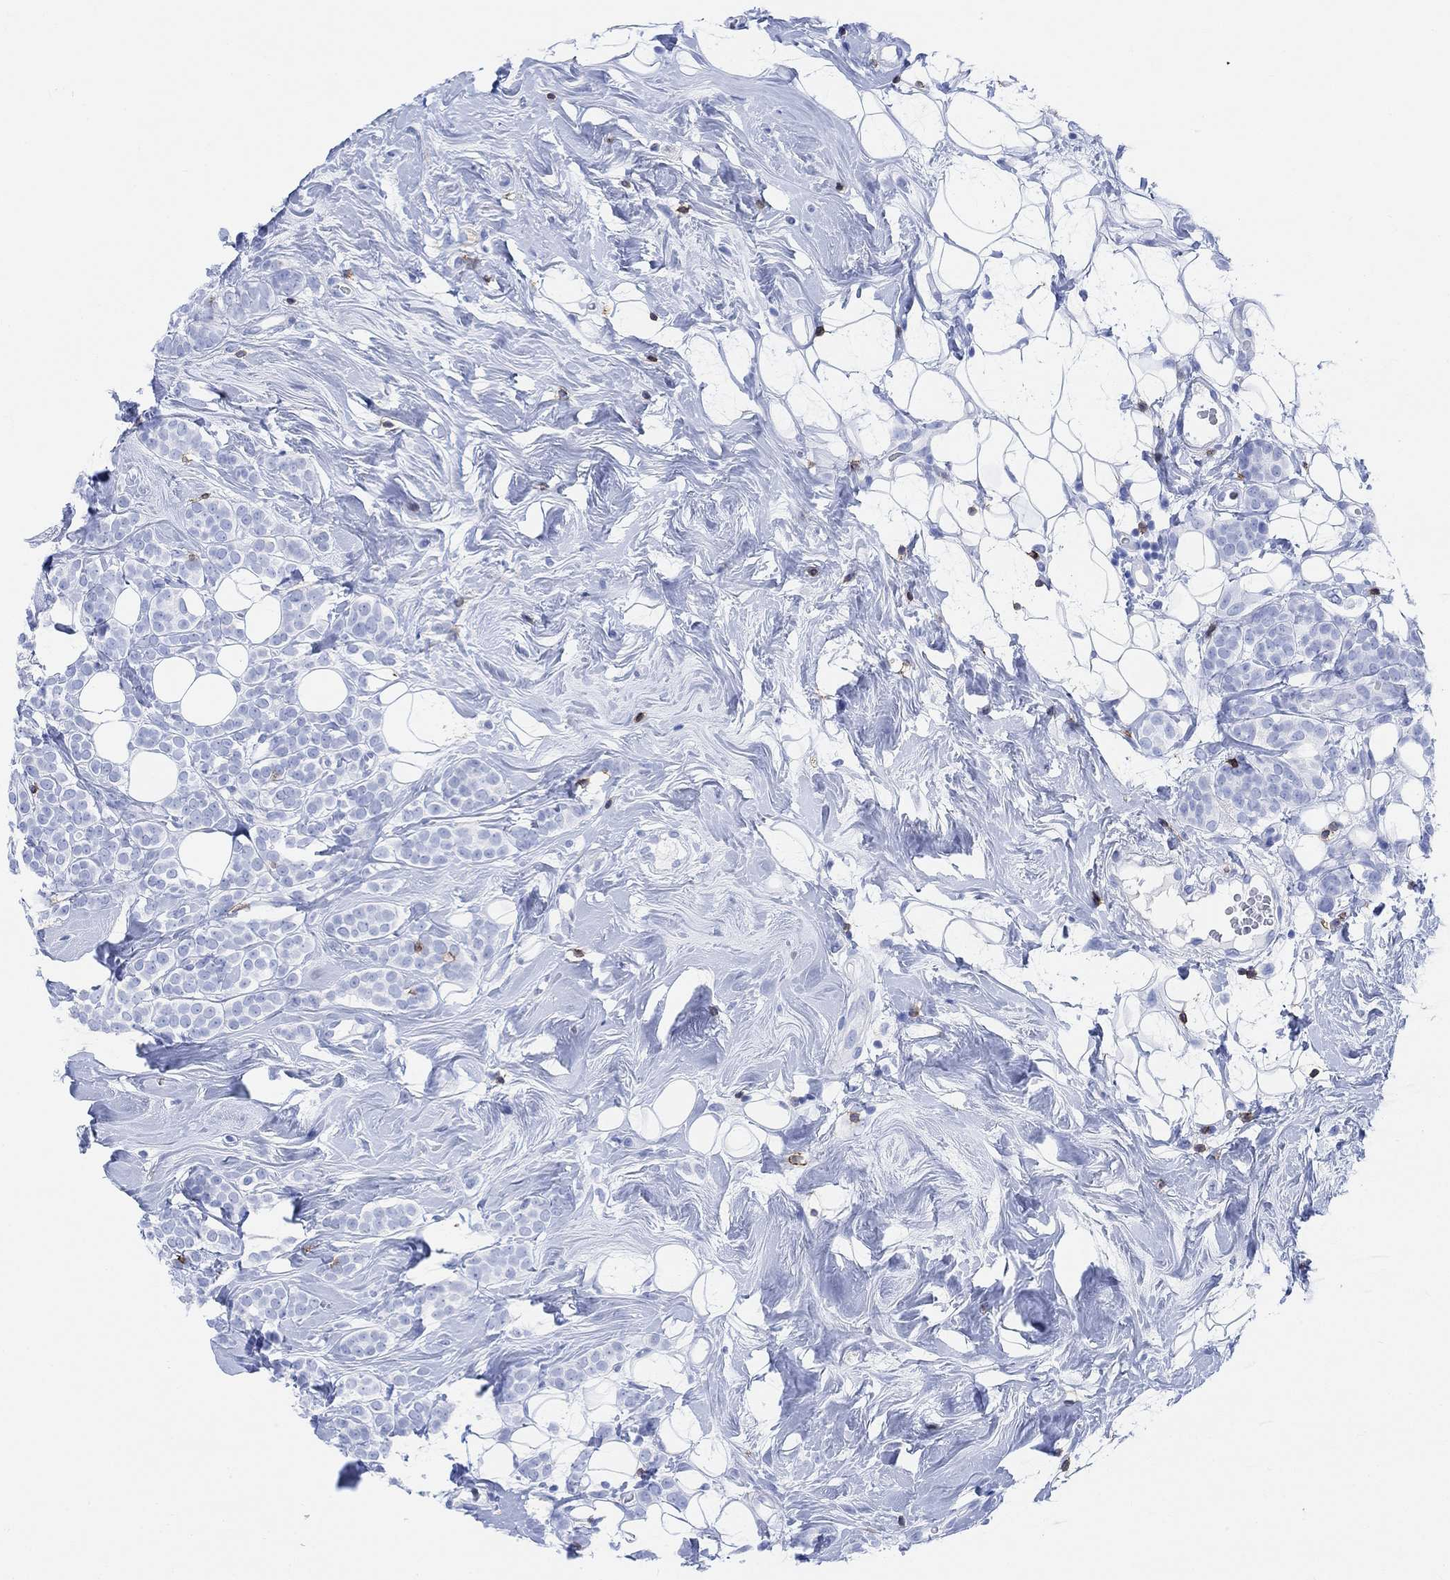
{"staining": {"intensity": "negative", "quantity": "none", "location": "none"}, "tissue": "breast cancer", "cell_type": "Tumor cells", "image_type": "cancer", "snomed": [{"axis": "morphology", "description": "Lobular carcinoma"}, {"axis": "topography", "description": "Breast"}], "caption": "Immunohistochemistry photomicrograph of breast cancer (lobular carcinoma) stained for a protein (brown), which shows no positivity in tumor cells. (Immunohistochemistry, brightfield microscopy, high magnification).", "gene": "GPR65", "patient": {"sex": "female", "age": 49}}